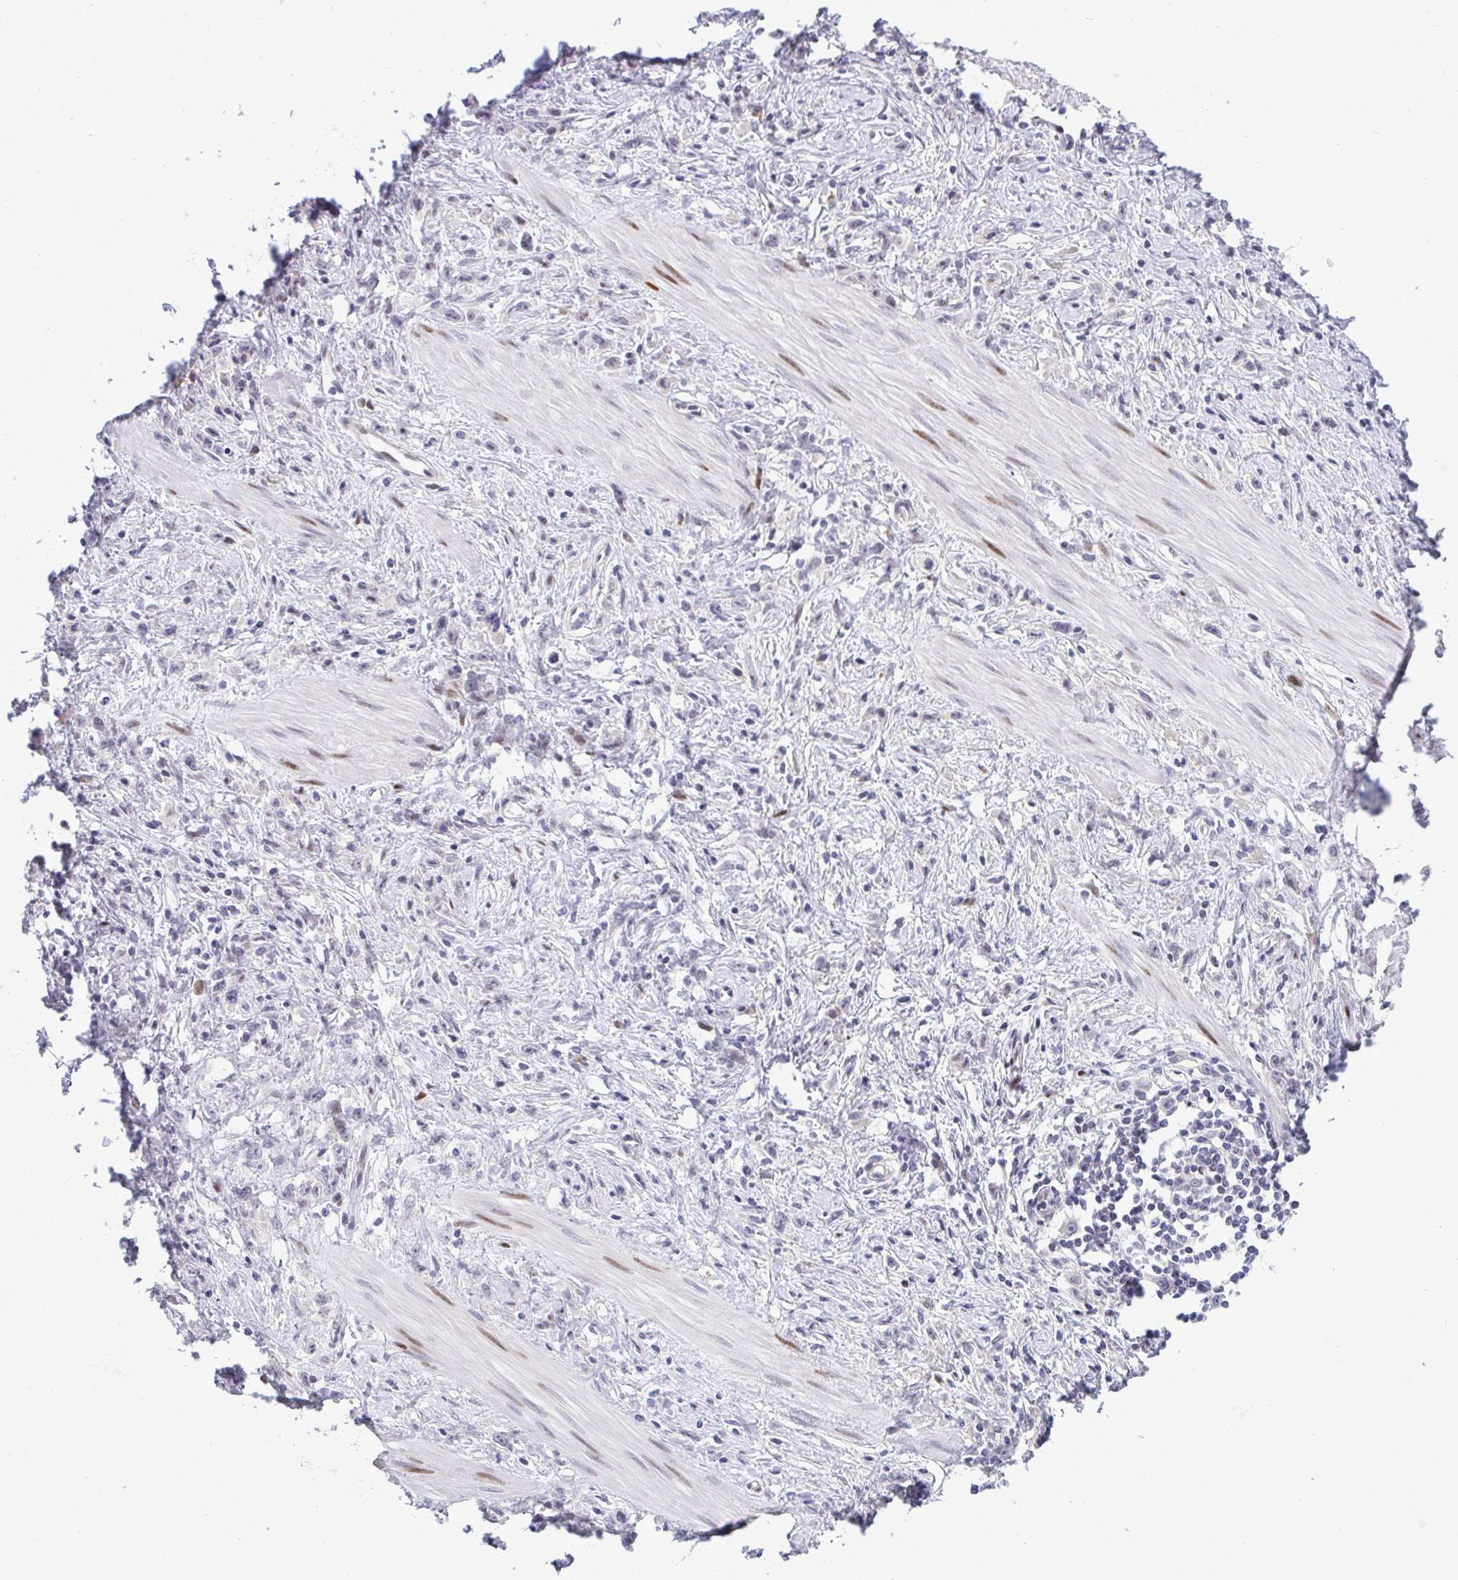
{"staining": {"intensity": "negative", "quantity": "none", "location": "none"}, "tissue": "stomach cancer", "cell_type": "Tumor cells", "image_type": "cancer", "snomed": [{"axis": "morphology", "description": "Adenocarcinoma, NOS"}, {"axis": "topography", "description": "Stomach"}], "caption": "Human stomach adenocarcinoma stained for a protein using immunohistochemistry (IHC) demonstrates no positivity in tumor cells.", "gene": "TAB1", "patient": {"sex": "male", "age": 47}}